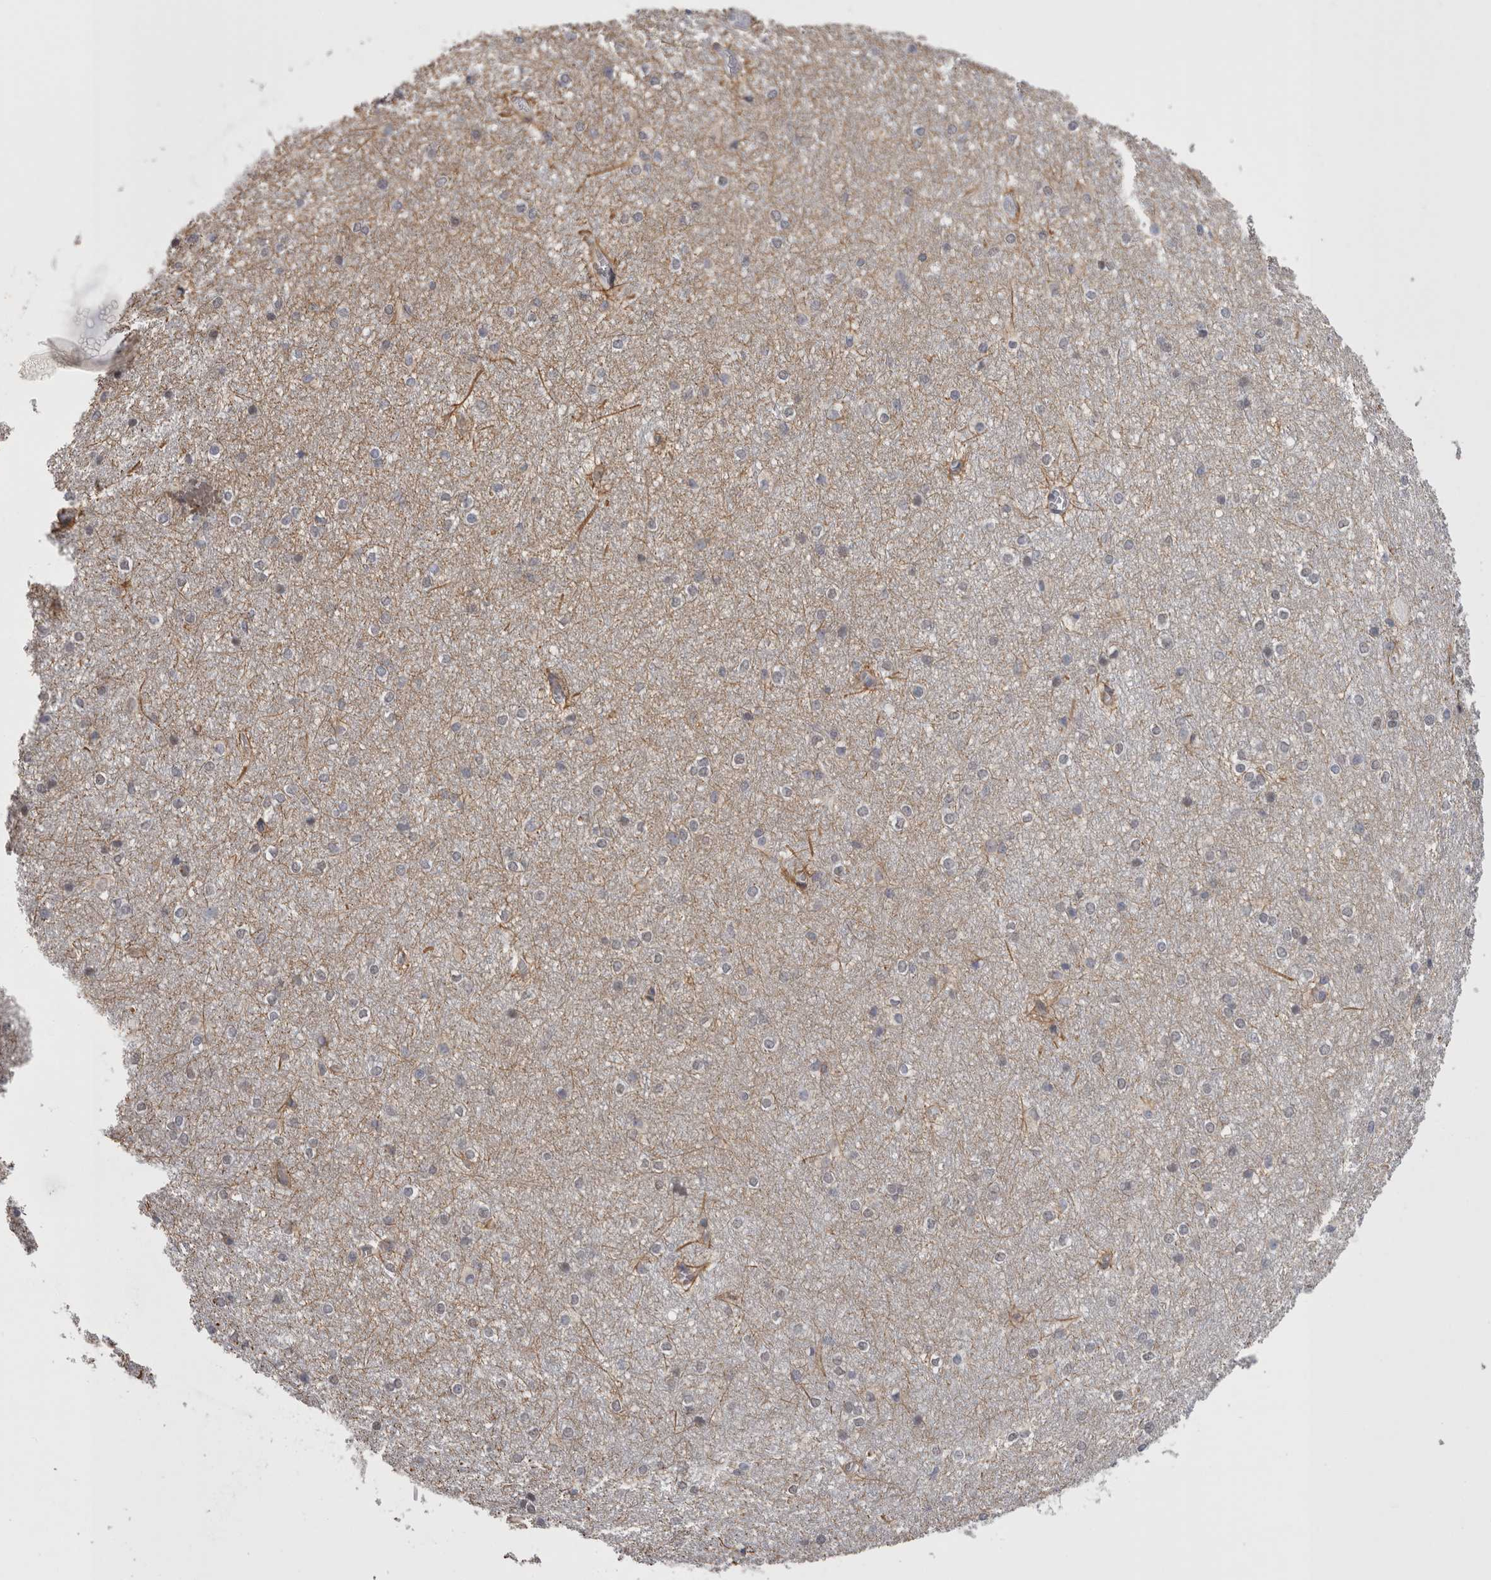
{"staining": {"intensity": "weak", "quantity": "<25%", "location": "cytoplasmic/membranous"}, "tissue": "caudate", "cell_type": "Glial cells", "image_type": "normal", "snomed": [{"axis": "morphology", "description": "Normal tissue, NOS"}, {"axis": "topography", "description": "Lateral ventricle wall"}], "caption": "Immunohistochemical staining of unremarkable caudate reveals no significant expression in glial cells. Nuclei are stained in blue.", "gene": "RMDN1", "patient": {"sex": "female", "age": 19}}